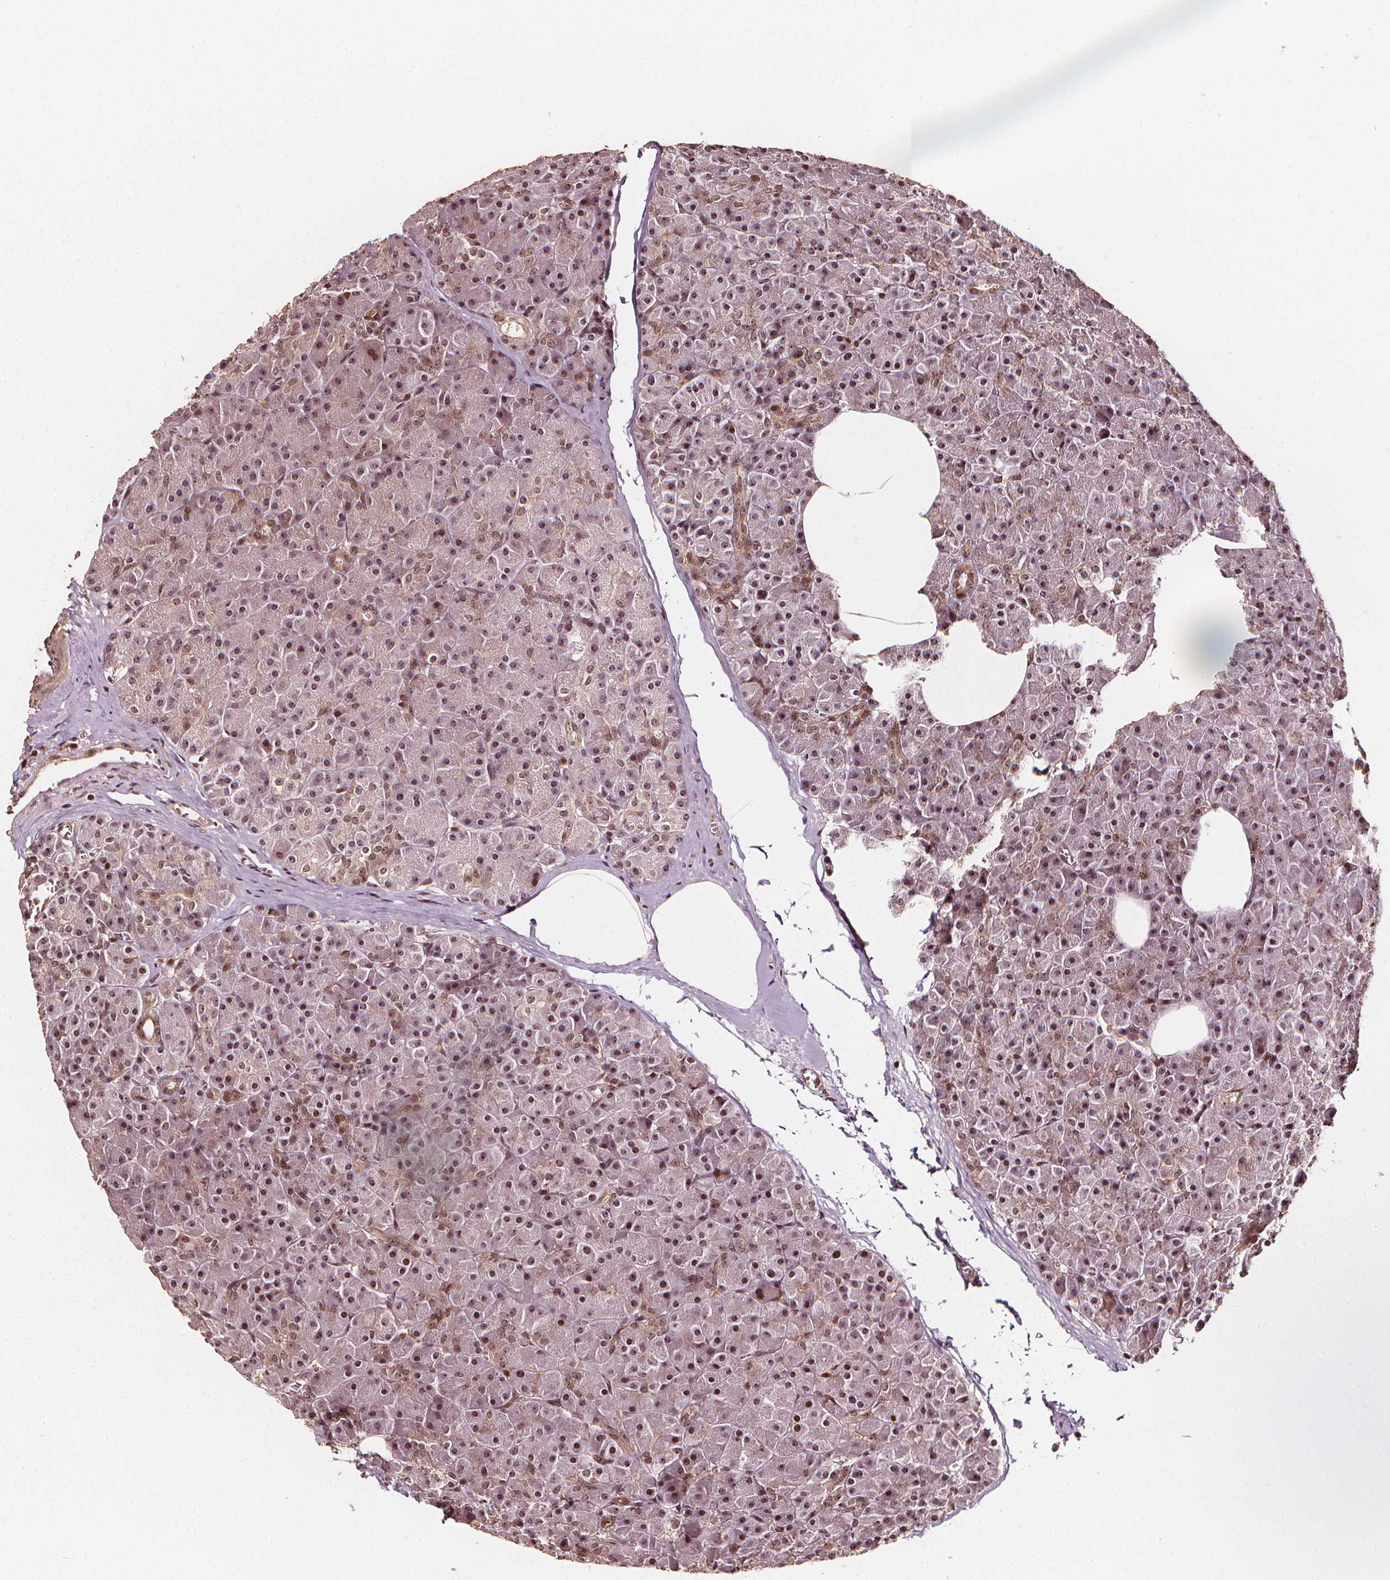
{"staining": {"intensity": "moderate", "quantity": "25%-75%", "location": "nuclear"}, "tissue": "pancreas", "cell_type": "Exocrine glandular cells", "image_type": "normal", "snomed": [{"axis": "morphology", "description": "Normal tissue, NOS"}, {"axis": "topography", "description": "Pancreas"}], "caption": "An image of pancreas stained for a protein reveals moderate nuclear brown staining in exocrine glandular cells.", "gene": "EXOSC9", "patient": {"sex": "female", "age": 45}}